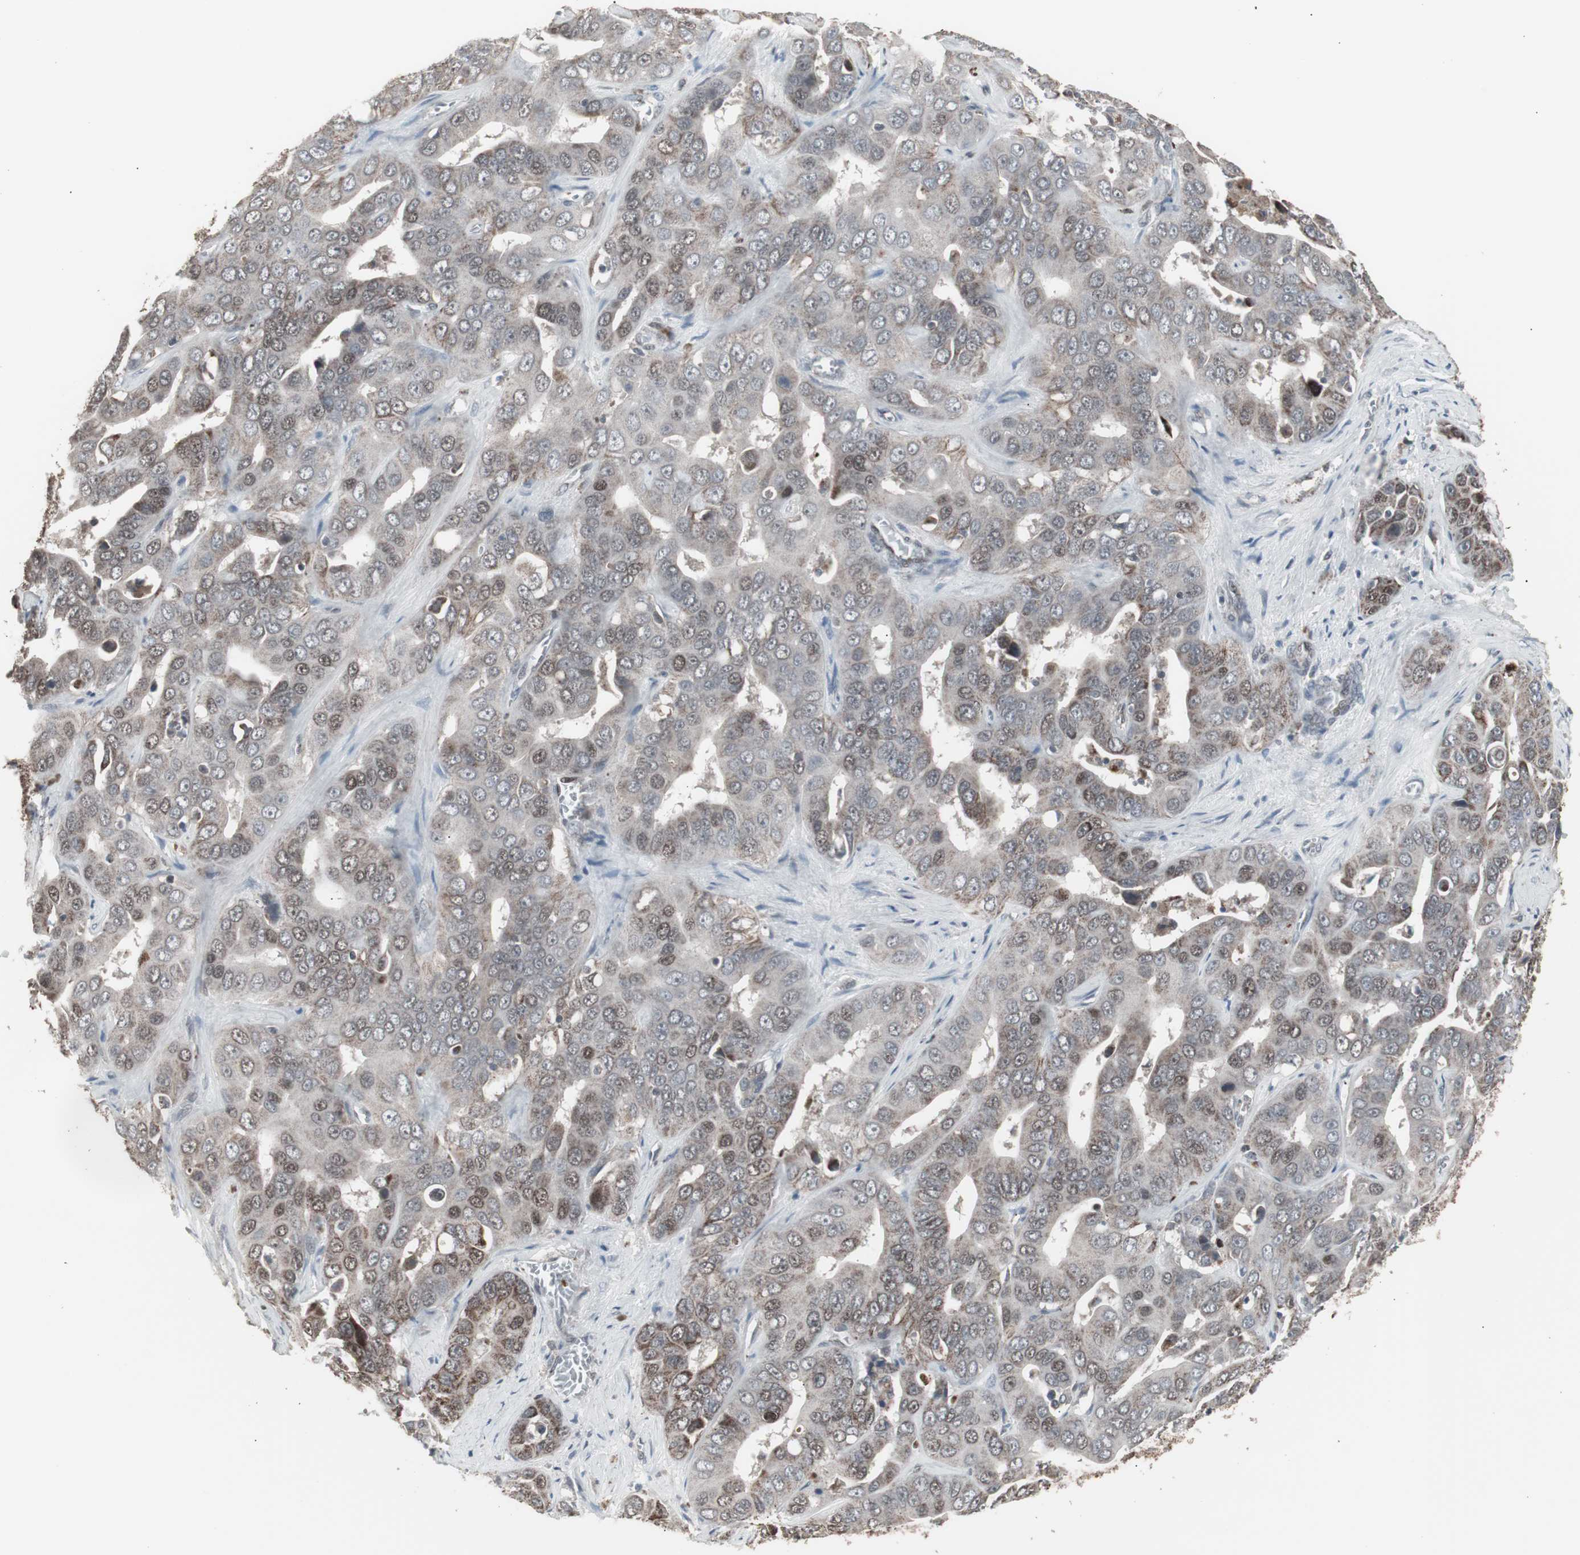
{"staining": {"intensity": "weak", "quantity": ">75%", "location": "cytoplasmic/membranous,nuclear"}, "tissue": "liver cancer", "cell_type": "Tumor cells", "image_type": "cancer", "snomed": [{"axis": "morphology", "description": "Cholangiocarcinoma"}, {"axis": "topography", "description": "Liver"}], "caption": "DAB (3,3'-diaminobenzidine) immunohistochemical staining of human cholangiocarcinoma (liver) displays weak cytoplasmic/membranous and nuclear protein expression in about >75% of tumor cells.", "gene": "RXRA", "patient": {"sex": "female", "age": 52}}